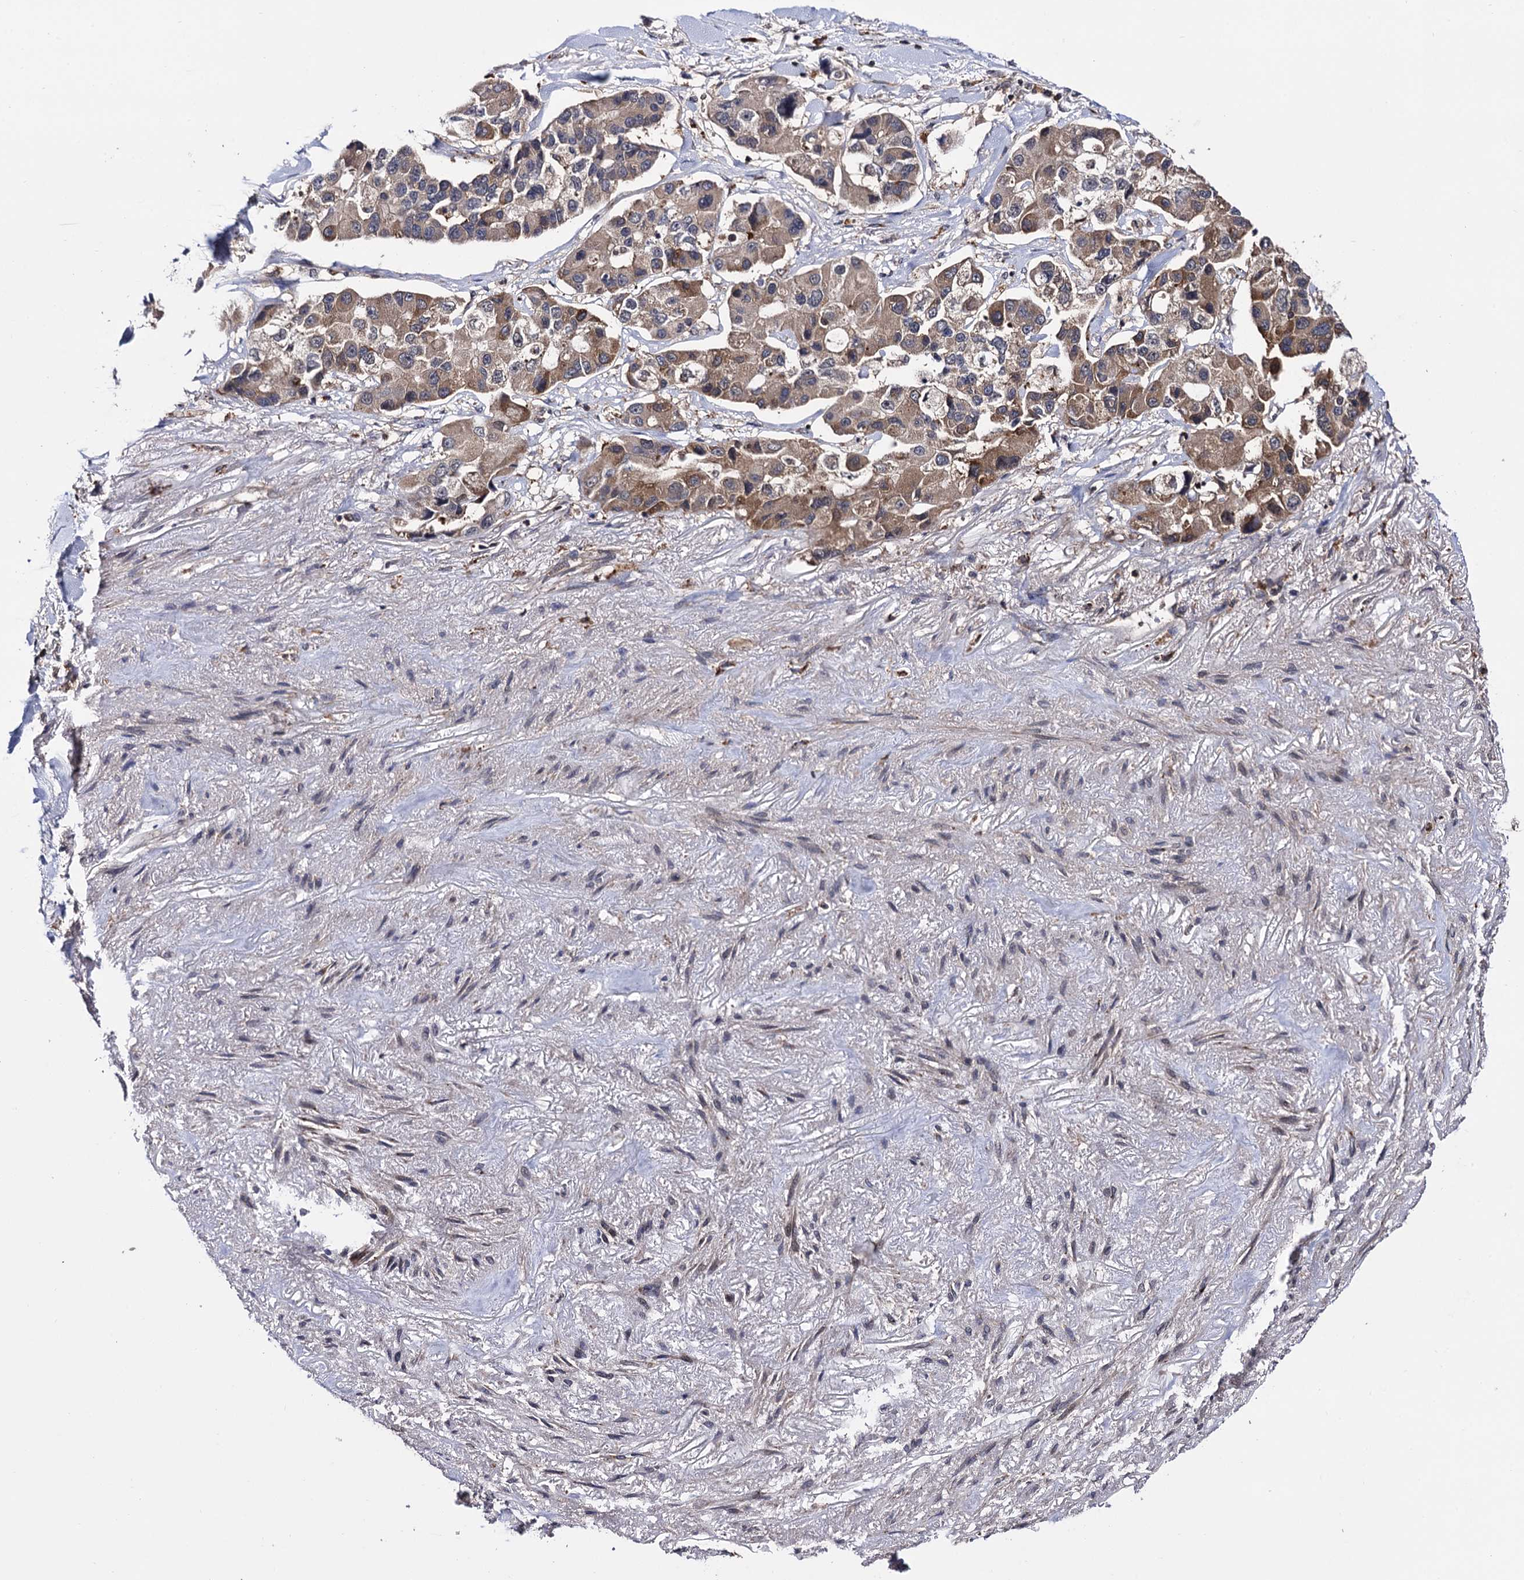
{"staining": {"intensity": "moderate", "quantity": ">75%", "location": "cytoplasmic/membranous"}, "tissue": "lung cancer", "cell_type": "Tumor cells", "image_type": "cancer", "snomed": [{"axis": "morphology", "description": "Adenocarcinoma, NOS"}, {"axis": "topography", "description": "Lung"}], "caption": "This image demonstrates lung cancer stained with immunohistochemistry (IHC) to label a protein in brown. The cytoplasmic/membranous of tumor cells show moderate positivity for the protein. Nuclei are counter-stained blue.", "gene": "MICAL2", "patient": {"sex": "female", "age": 54}}